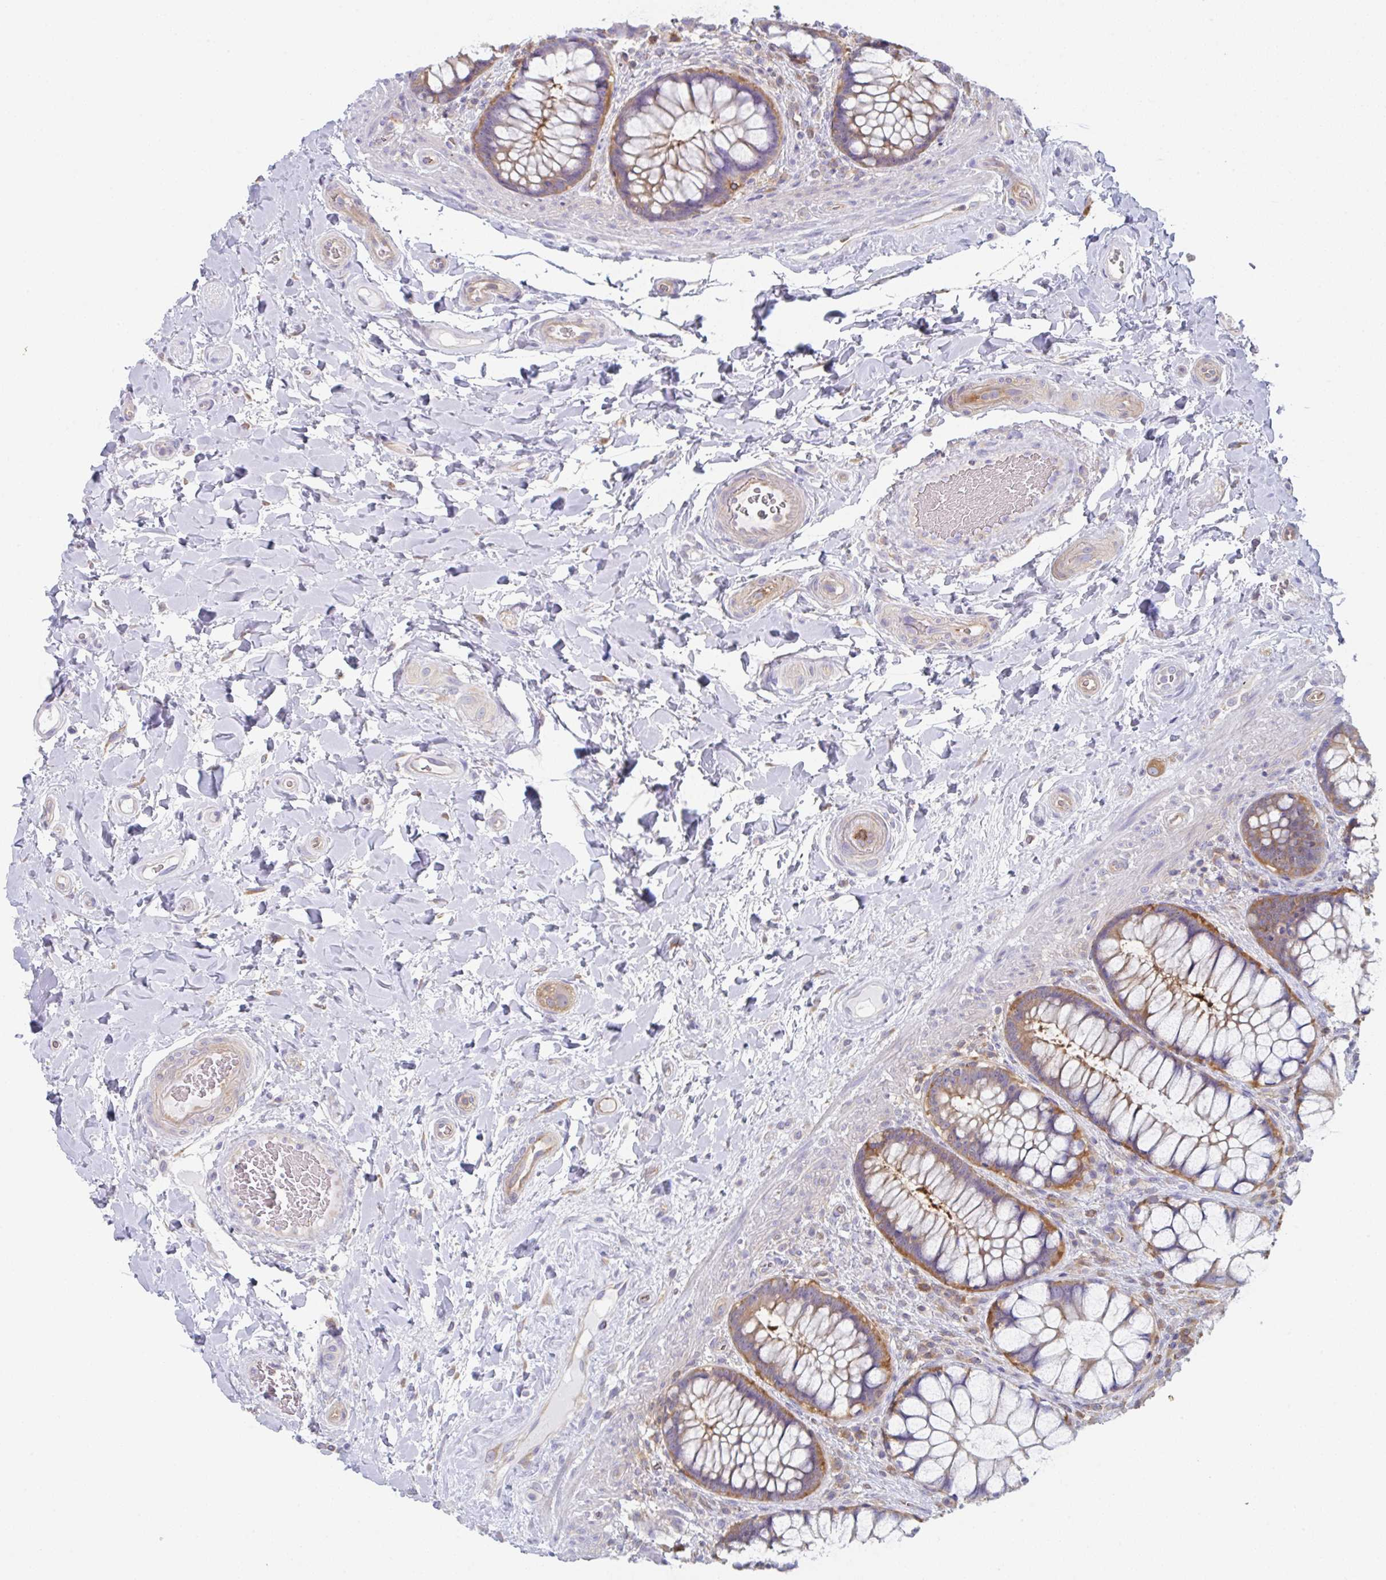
{"staining": {"intensity": "moderate", "quantity": ">75%", "location": "cytoplasmic/membranous"}, "tissue": "rectum", "cell_type": "Glandular cells", "image_type": "normal", "snomed": [{"axis": "morphology", "description": "Normal tissue, NOS"}, {"axis": "topography", "description": "Rectum"}], "caption": "Benign rectum shows moderate cytoplasmic/membranous expression in about >75% of glandular cells, visualized by immunohistochemistry. (DAB (3,3'-diaminobenzidine) IHC with brightfield microscopy, high magnification).", "gene": "AMPD2", "patient": {"sex": "female", "age": 58}}